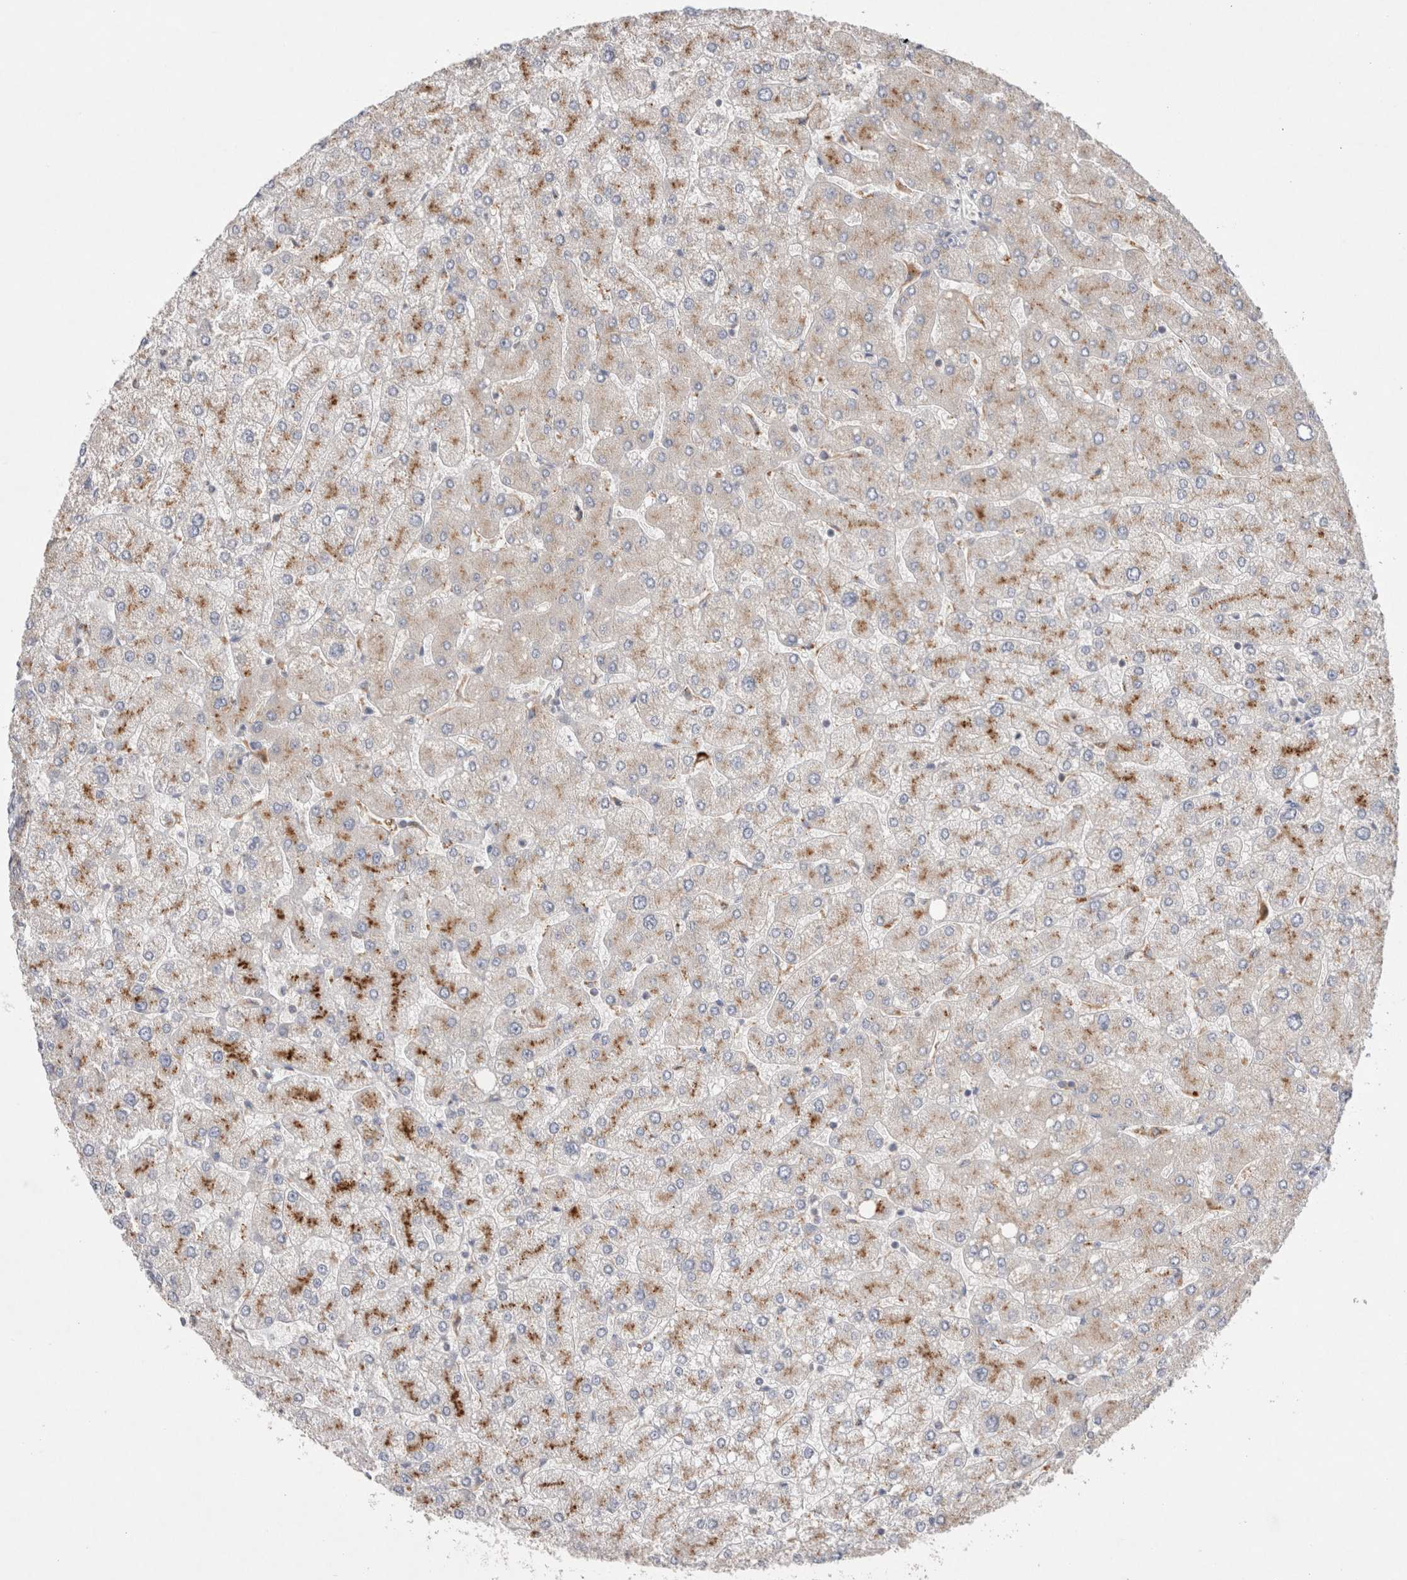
{"staining": {"intensity": "negative", "quantity": "none", "location": "none"}, "tissue": "liver", "cell_type": "Cholangiocytes", "image_type": "normal", "snomed": [{"axis": "morphology", "description": "Normal tissue, NOS"}, {"axis": "topography", "description": "Liver"}], "caption": "DAB (3,3'-diaminobenzidine) immunohistochemical staining of benign liver shows no significant positivity in cholangiocytes.", "gene": "TBC1D16", "patient": {"sex": "male", "age": 55}}